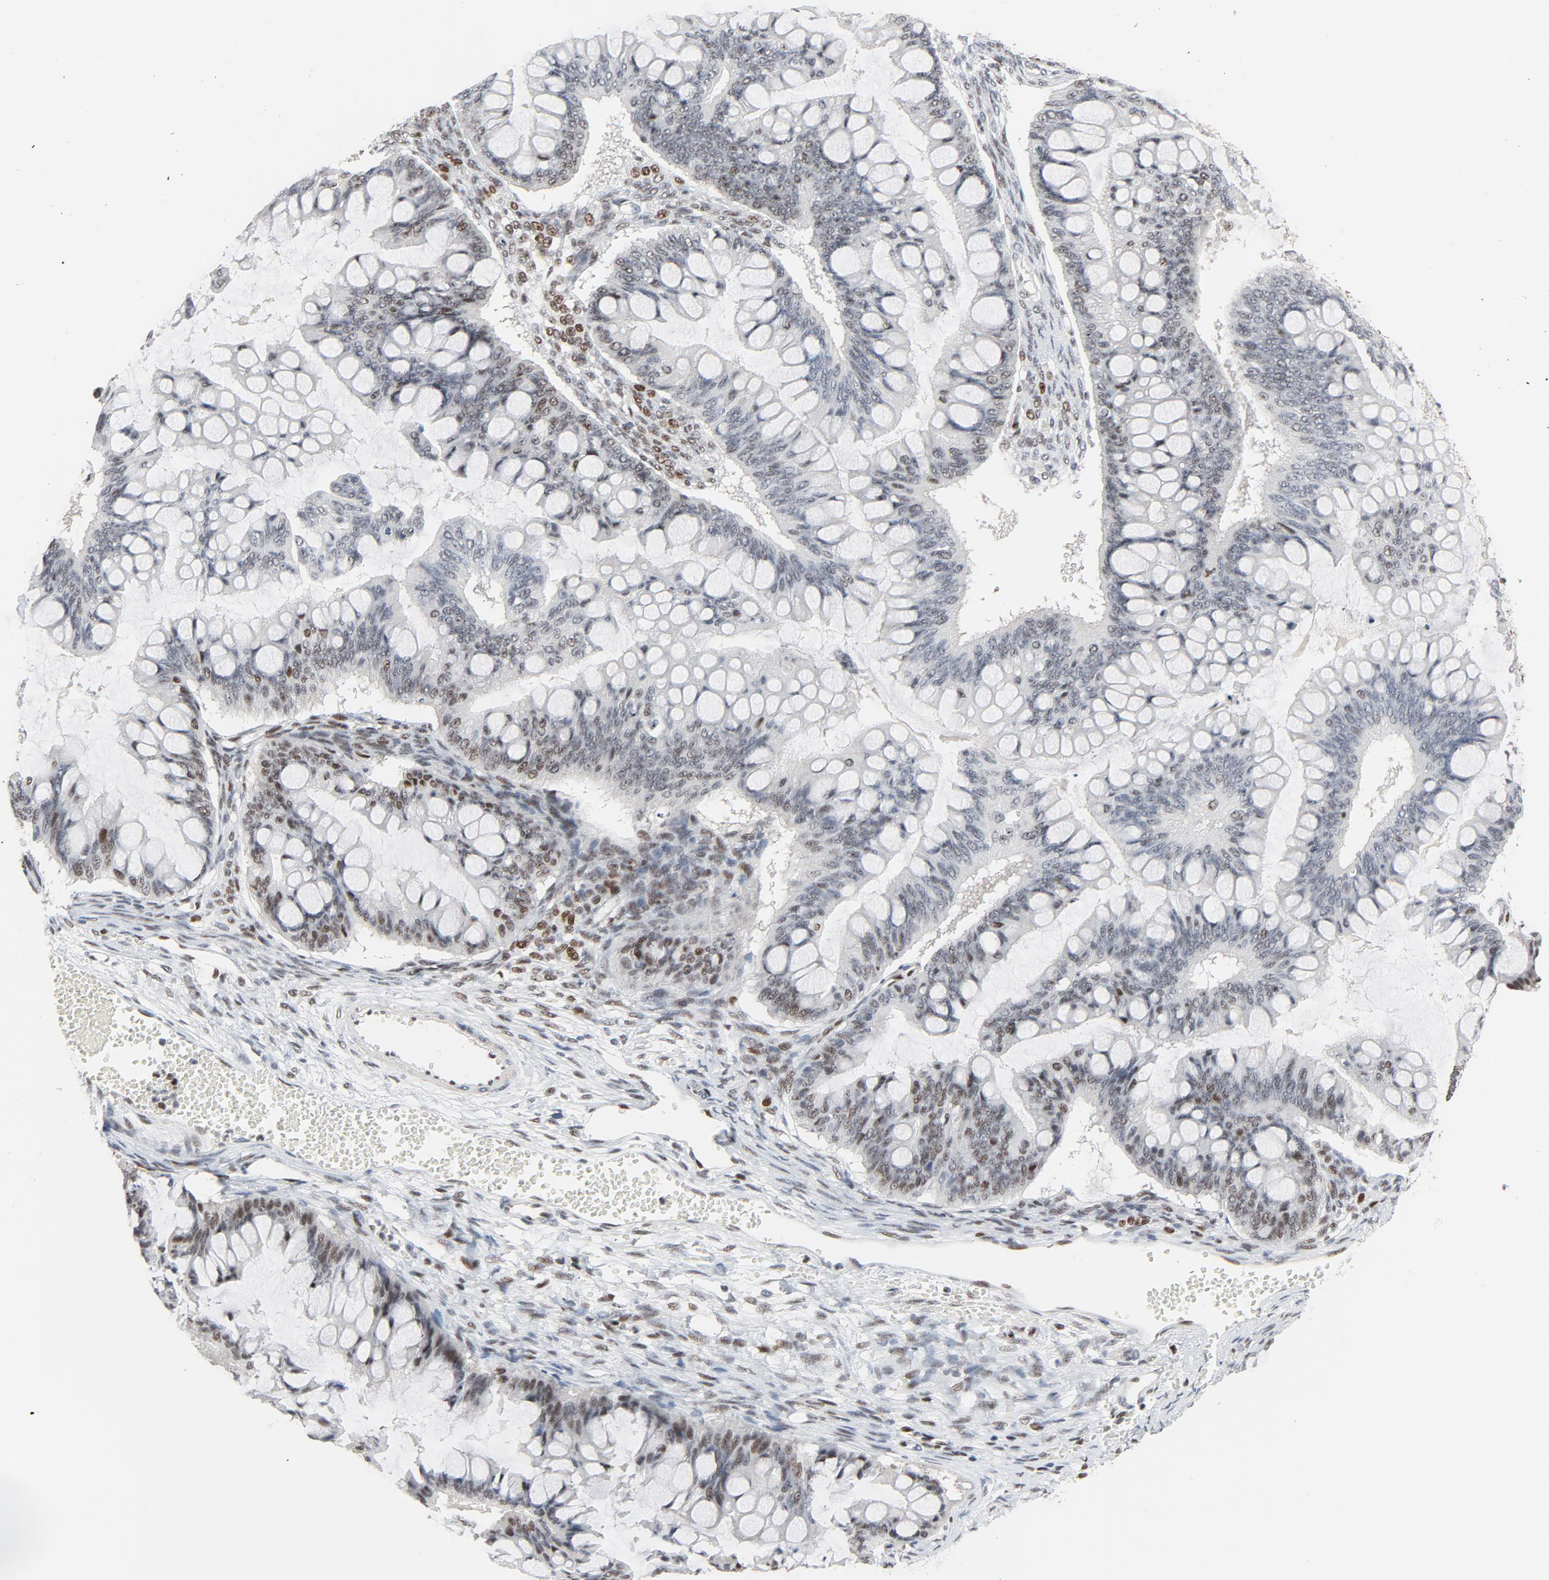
{"staining": {"intensity": "moderate", "quantity": "<25%", "location": "nuclear"}, "tissue": "ovarian cancer", "cell_type": "Tumor cells", "image_type": "cancer", "snomed": [{"axis": "morphology", "description": "Cystadenocarcinoma, mucinous, NOS"}, {"axis": "topography", "description": "Ovary"}], "caption": "Immunohistochemical staining of human ovarian mucinous cystadenocarcinoma displays low levels of moderate nuclear protein expression in about <25% of tumor cells.", "gene": "JMJD6", "patient": {"sex": "female", "age": 73}}